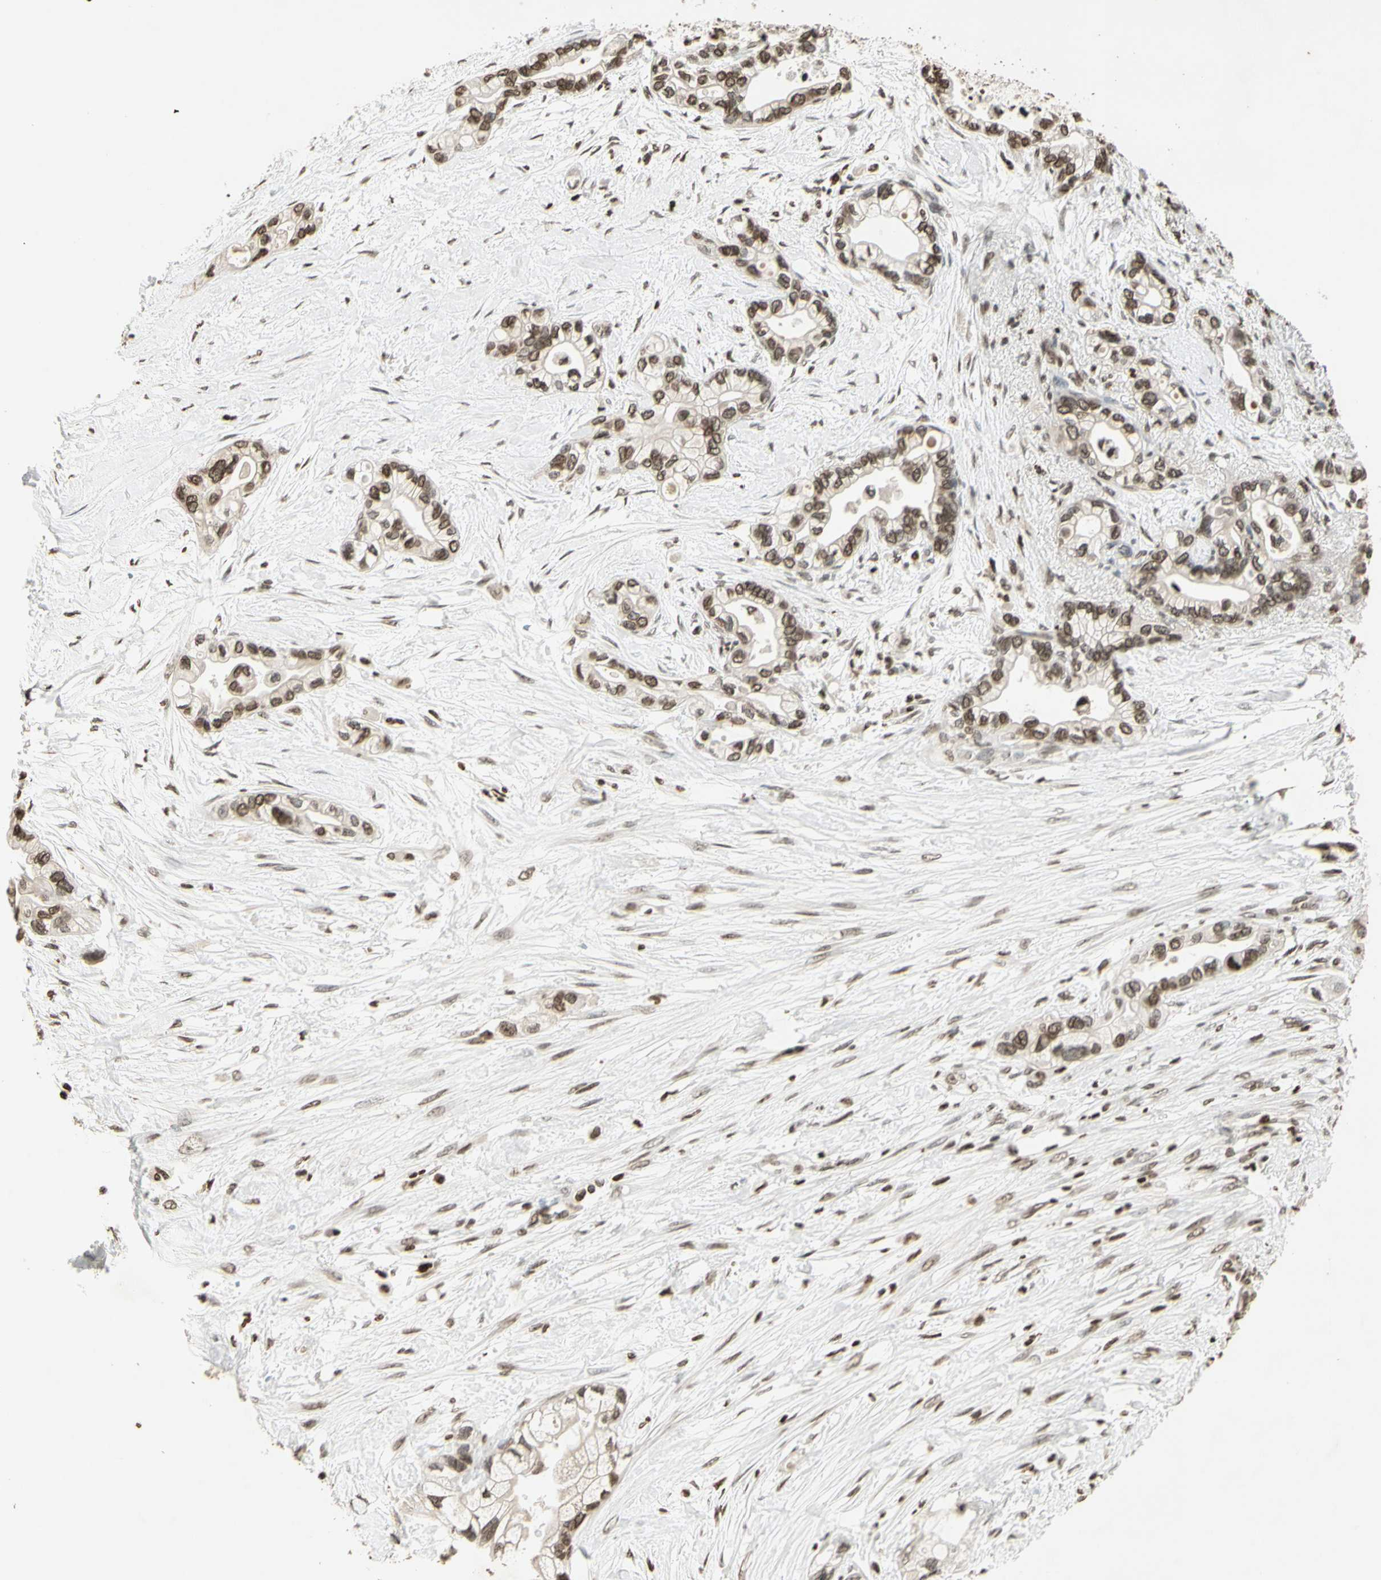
{"staining": {"intensity": "moderate", "quantity": ">75%", "location": "nuclear"}, "tissue": "pancreatic cancer", "cell_type": "Tumor cells", "image_type": "cancer", "snomed": [{"axis": "morphology", "description": "Adenocarcinoma, NOS"}, {"axis": "topography", "description": "Pancreas"}], "caption": "Moderate nuclear expression is seen in approximately >75% of tumor cells in pancreatic cancer.", "gene": "RORA", "patient": {"sex": "female", "age": 77}}